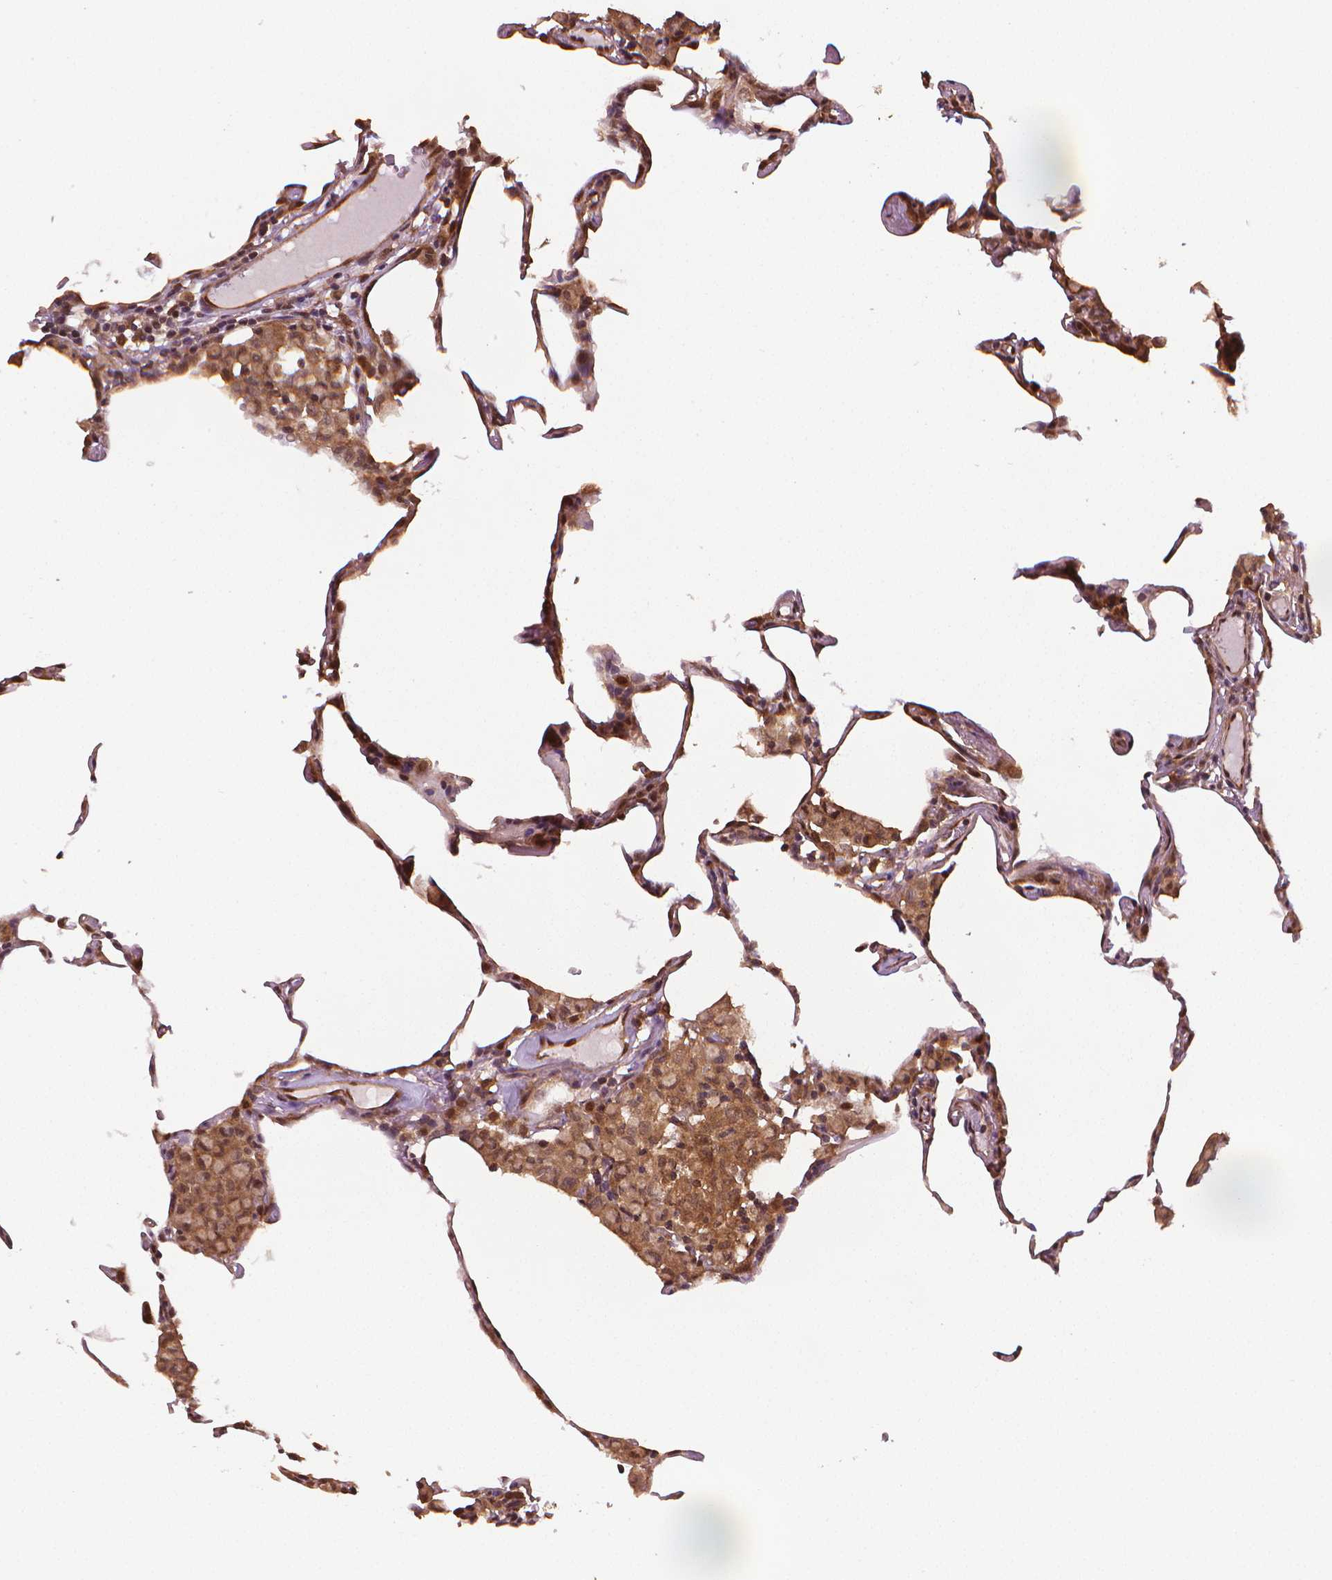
{"staining": {"intensity": "moderate", "quantity": "25%-75%", "location": "nuclear"}, "tissue": "lung", "cell_type": "Alveolar cells", "image_type": "normal", "snomed": [{"axis": "morphology", "description": "Normal tissue, NOS"}, {"axis": "topography", "description": "Lung"}], "caption": "This is a micrograph of immunohistochemistry staining of unremarkable lung, which shows moderate positivity in the nuclear of alveolar cells.", "gene": "STAT3", "patient": {"sex": "female", "age": 57}}